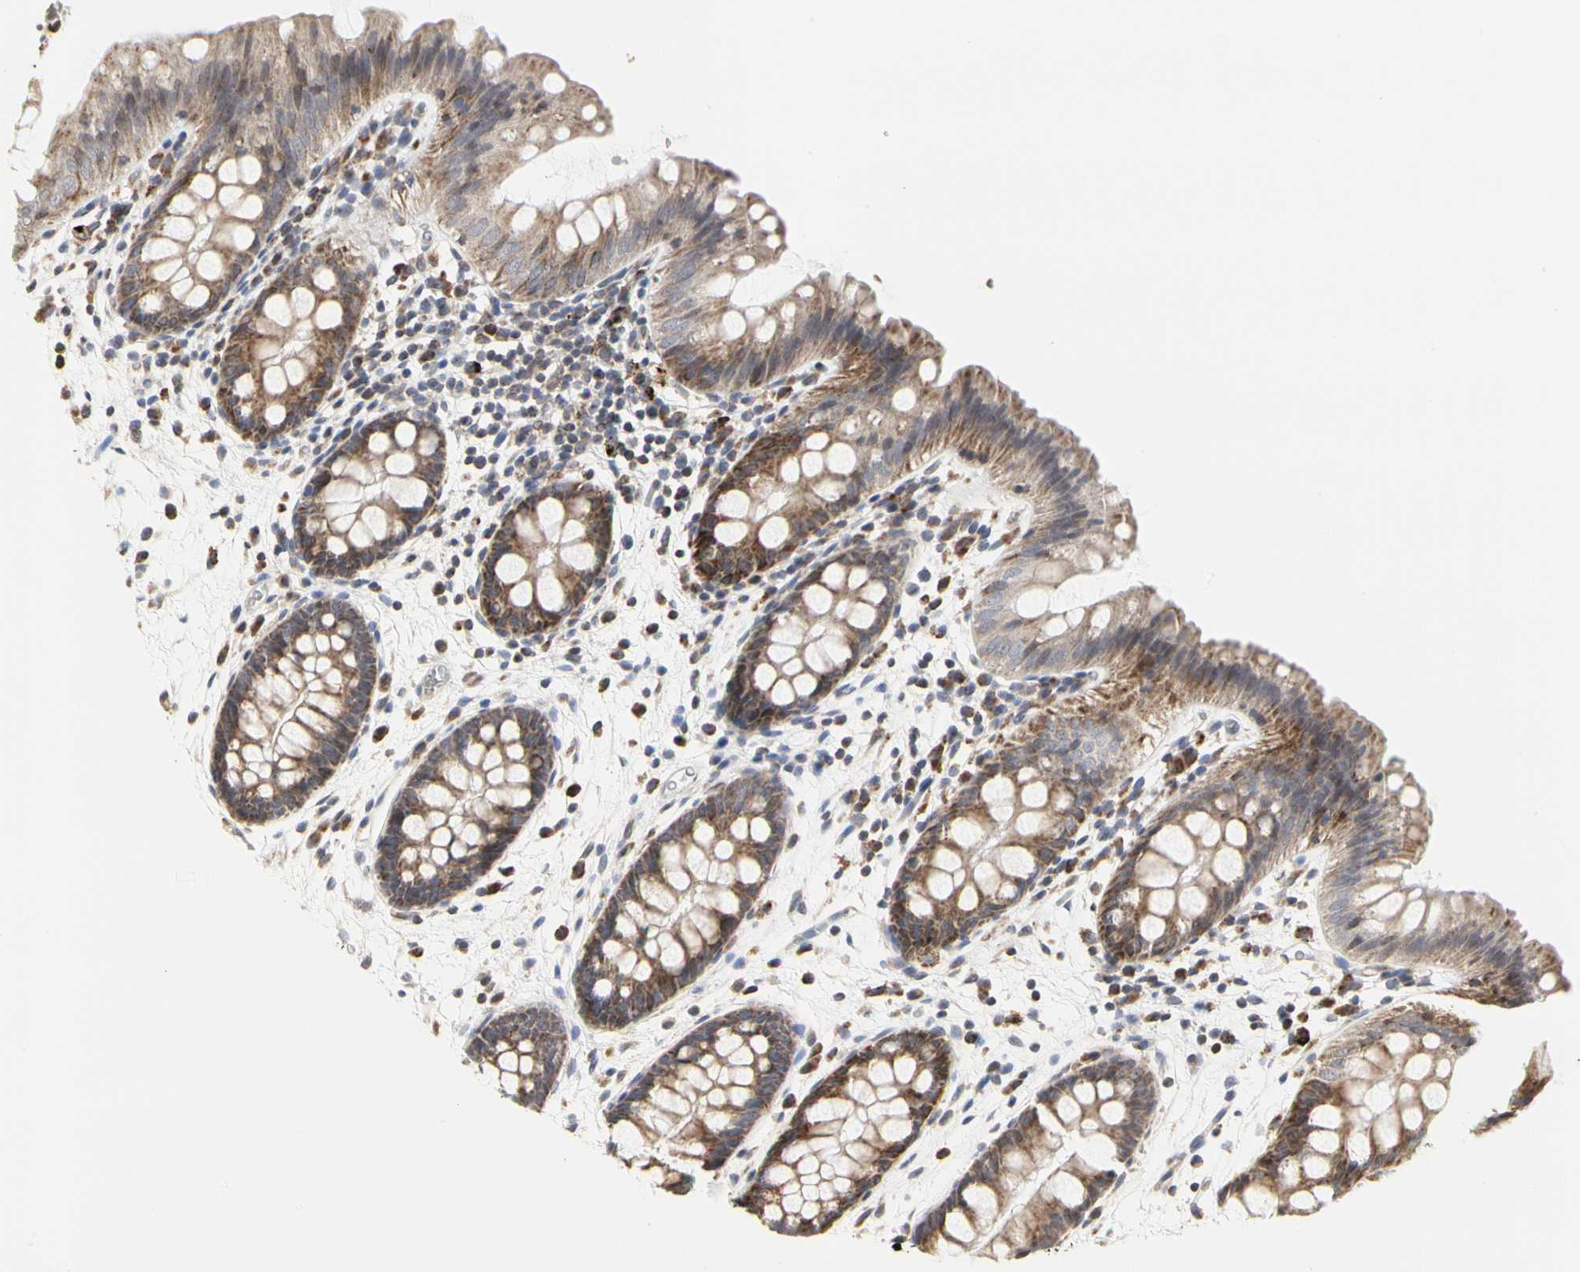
{"staining": {"intensity": "negative", "quantity": "none", "location": "none"}, "tissue": "colon", "cell_type": "Endothelial cells", "image_type": "normal", "snomed": [{"axis": "morphology", "description": "Normal tissue, NOS"}, {"axis": "topography", "description": "Smooth muscle"}, {"axis": "topography", "description": "Colon"}], "caption": "Endothelial cells show no significant protein expression in benign colon.", "gene": "TSKU", "patient": {"sex": "male", "age": 67}}